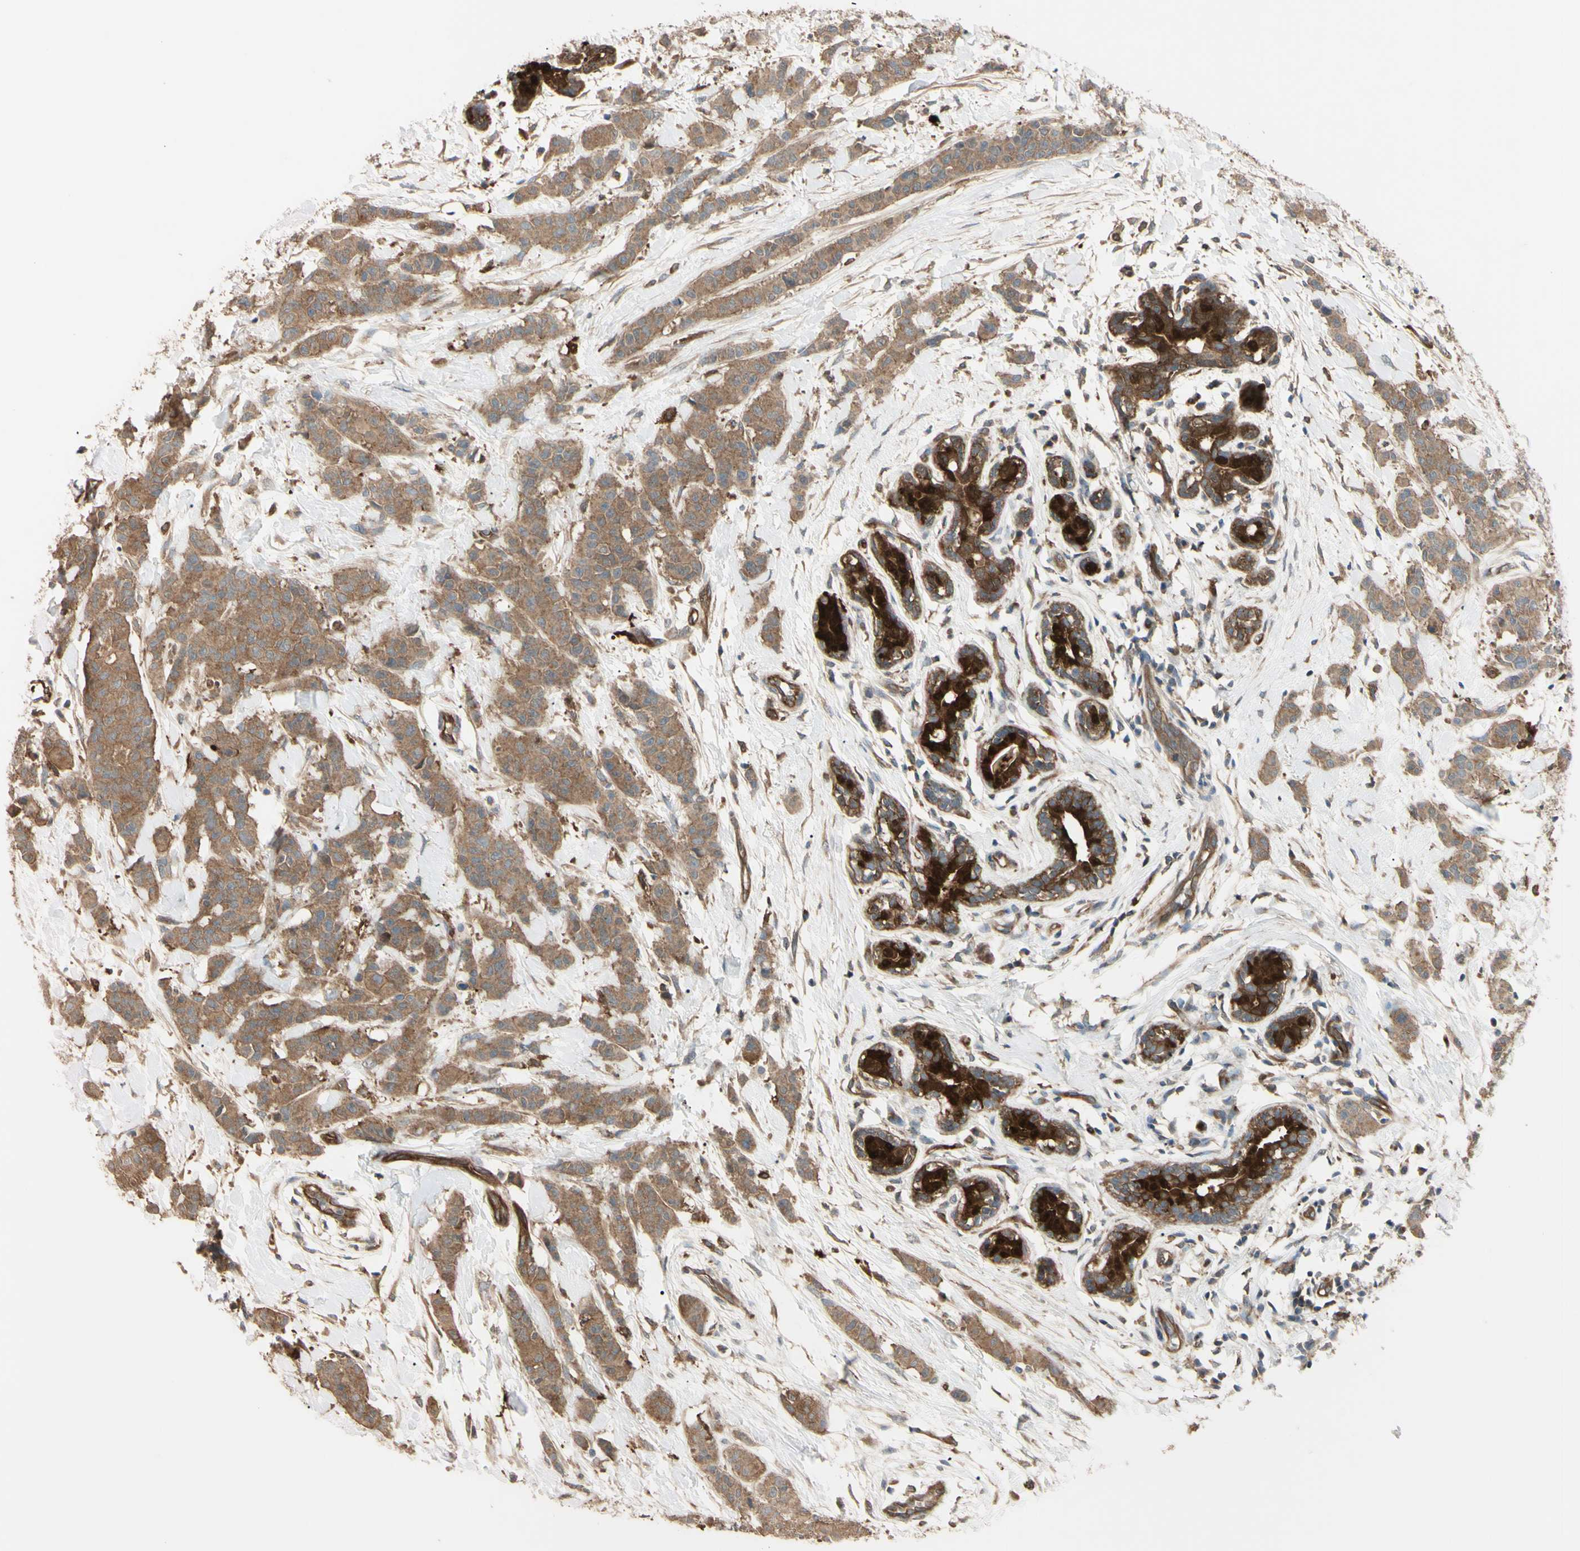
{"staining": {"intensity": "moderate", "quantity": ">75%", "location": "cytoplasmic/membranous"}, "tissue": "breast cancer", "cell_type": "Tumor cells", "image_type": "cancer", "snomed": [{"axis": "morphology", "description": "Normal tissue, NOS"}, {"axis": "morphology", "description": "Duct carcinoma"}, {"axis": "topography", "description": "Breast"}], "caption": "Tumor cells display moderate cytoplasmic/membranous expression in about >75% of cells in breast intraductal carcinoma. (IHC, brightfield microscopy, high magnification).", "gene": "PTPN12", "patient": {"sex": "female", "age": 40}}